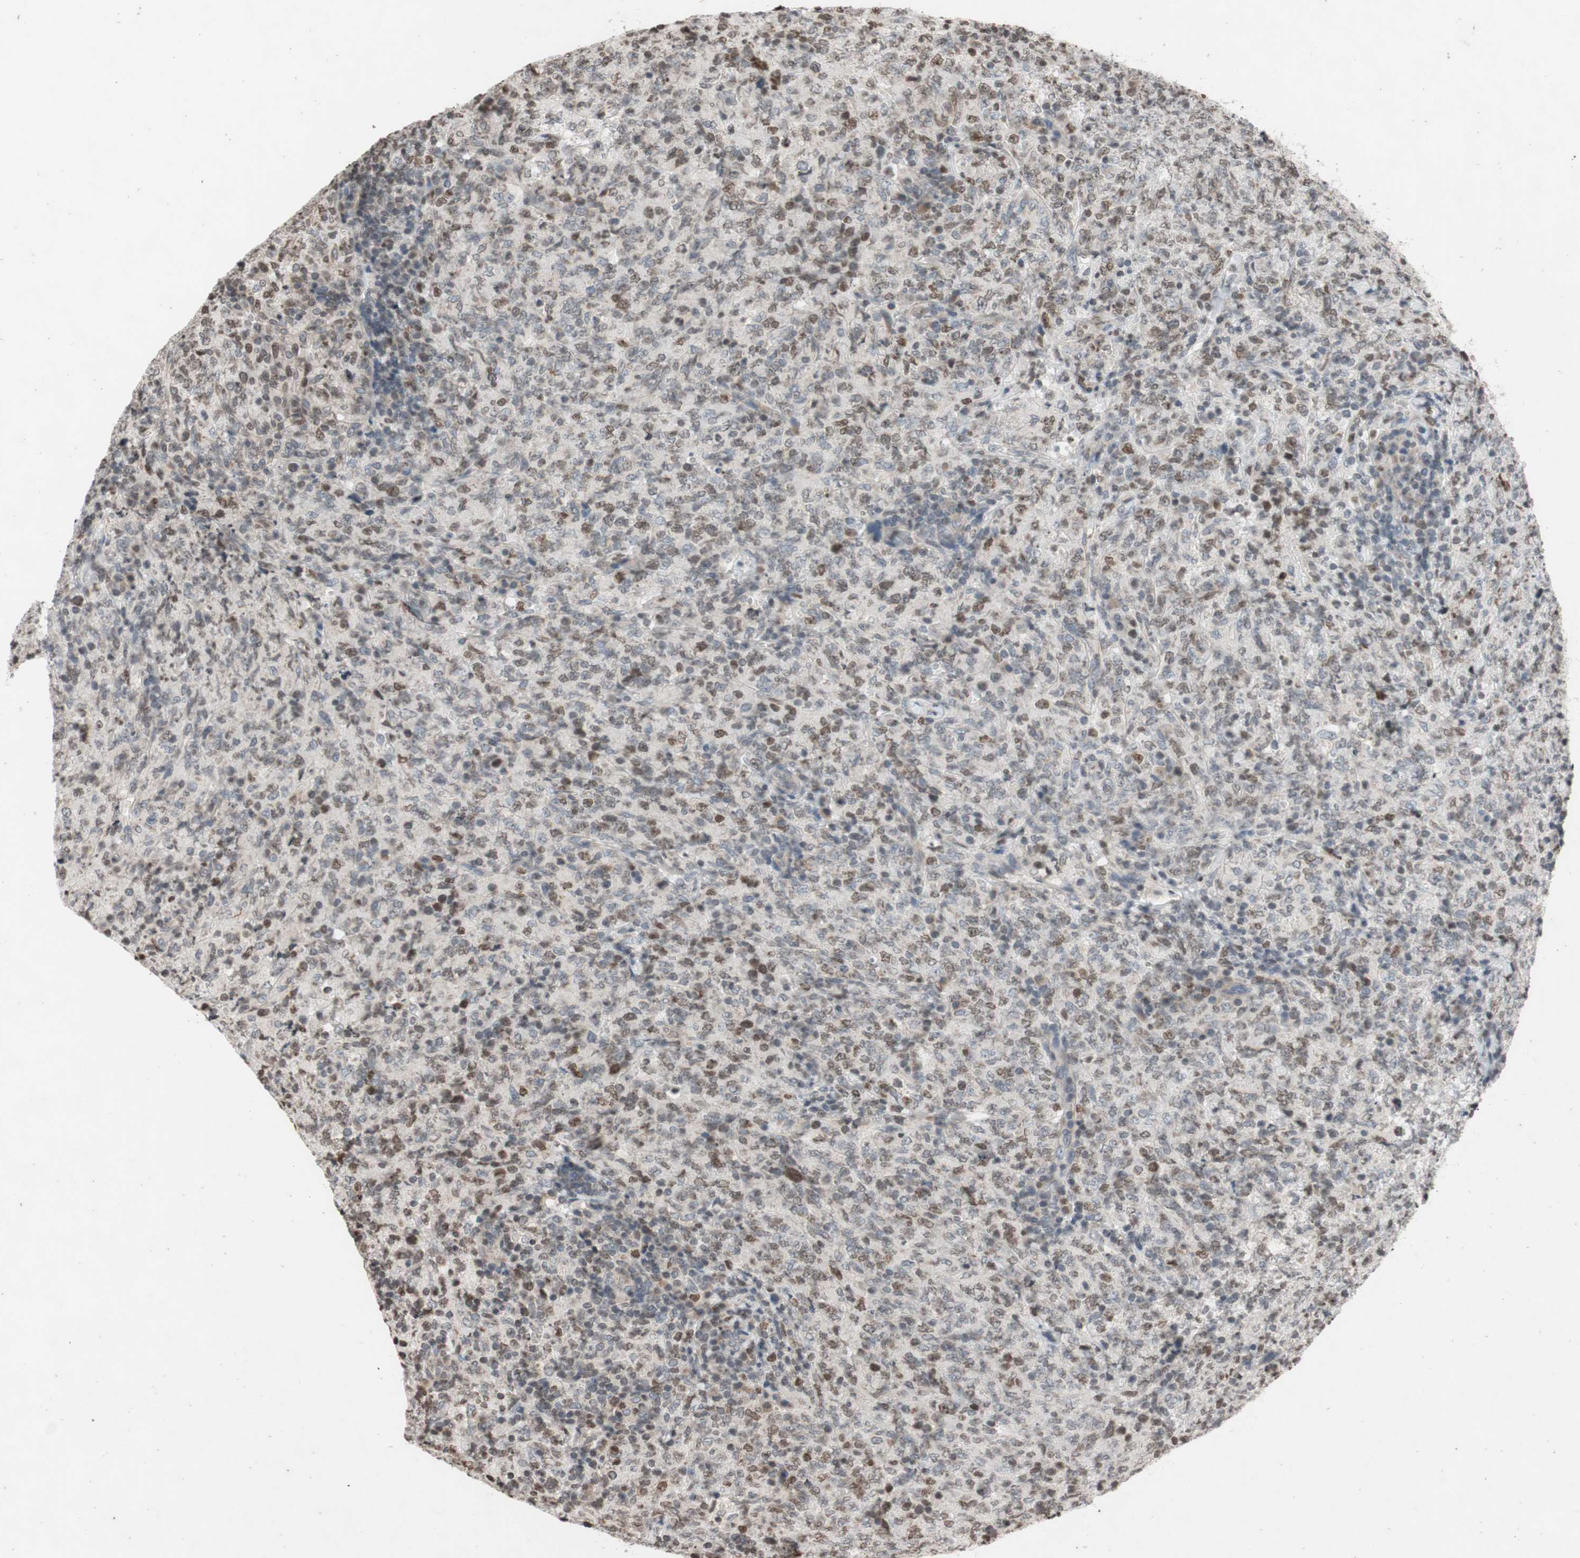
{"staining": {"intensity": "moderate", "quantity": "25%-75%", "location": "nuclear"}, "tissue": "lymphoma", "cell_type": "Tumor cells", "image_type": "cancer", "snomed": [{"axis": "morphology", "description": "Malignant lymphoma, non-Hodgkin's type, High grade"}, {"axis": "topography", "description": "Tonsil"}], "caption": "Lymphoma stained with DAB (3,3'-diaminobenzidine) IHC shows medium levels of moderate nuclear staining in approximately 25%-75% of tumor cells.", "gene": "MCM6", "patient": {"sex": "female", "age": 36}}